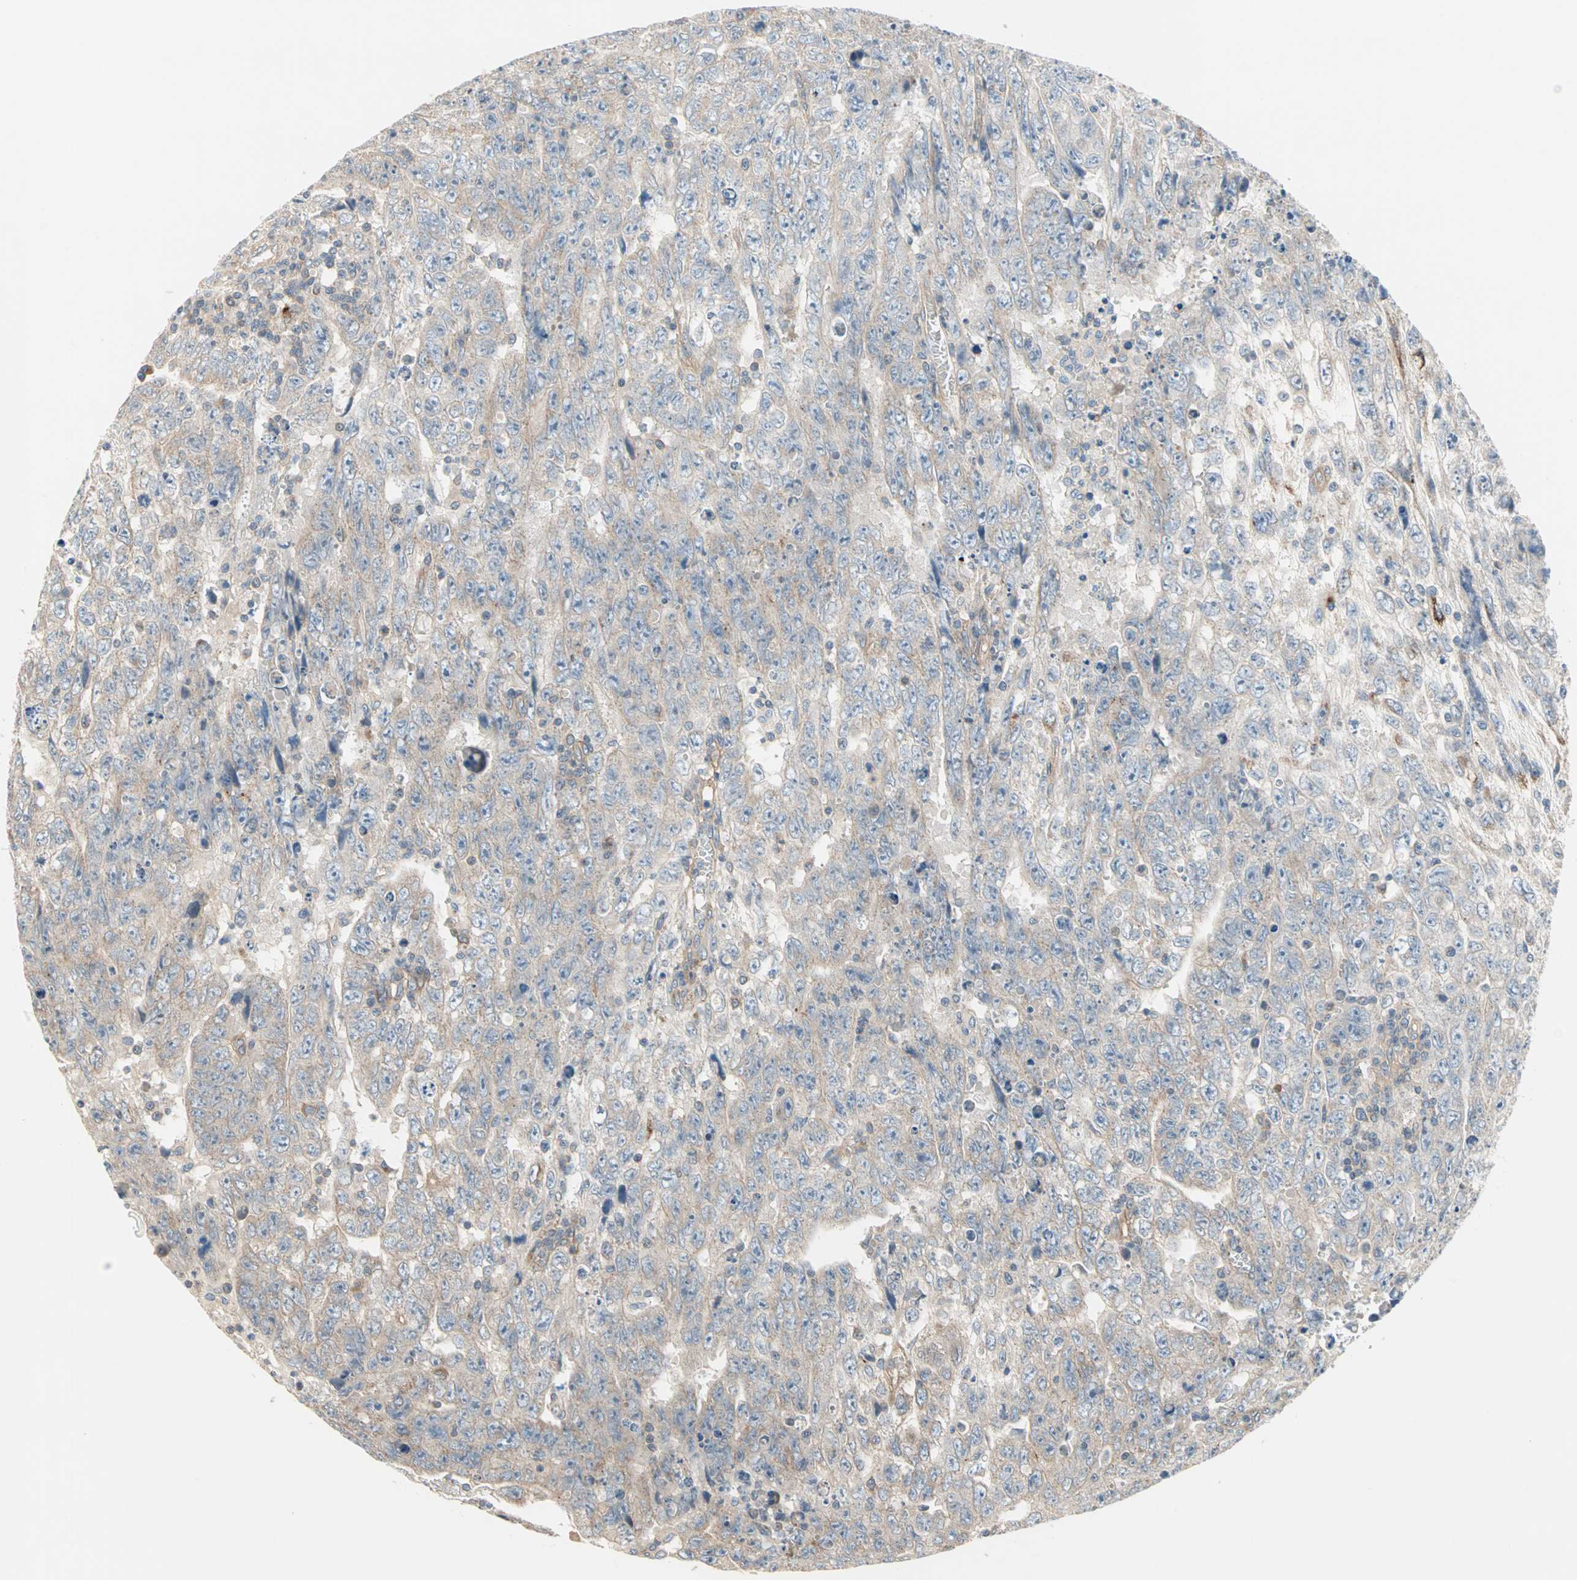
{"staining": {"intensity": "weak", "quantity": "<25%", "location": "cytoplasmic/membranous"}, "tissue": "testis cancer", "cell_type": "Tumor cells", "image_type": "cancer", "snomed": [{"axis": "morphology", "description": "Carcinoma, Embryonal, NOS"}, {"axis": "topography", "description": "Testis"}], "caption": "Immunohistochemistry micrograph of testis cancer (embryonal carcinoma) stained for a protein (brown), which displays no positivity in tumor cells.", "gene": "PDE8A", "patient": {"sex": "male", "age": 28}}